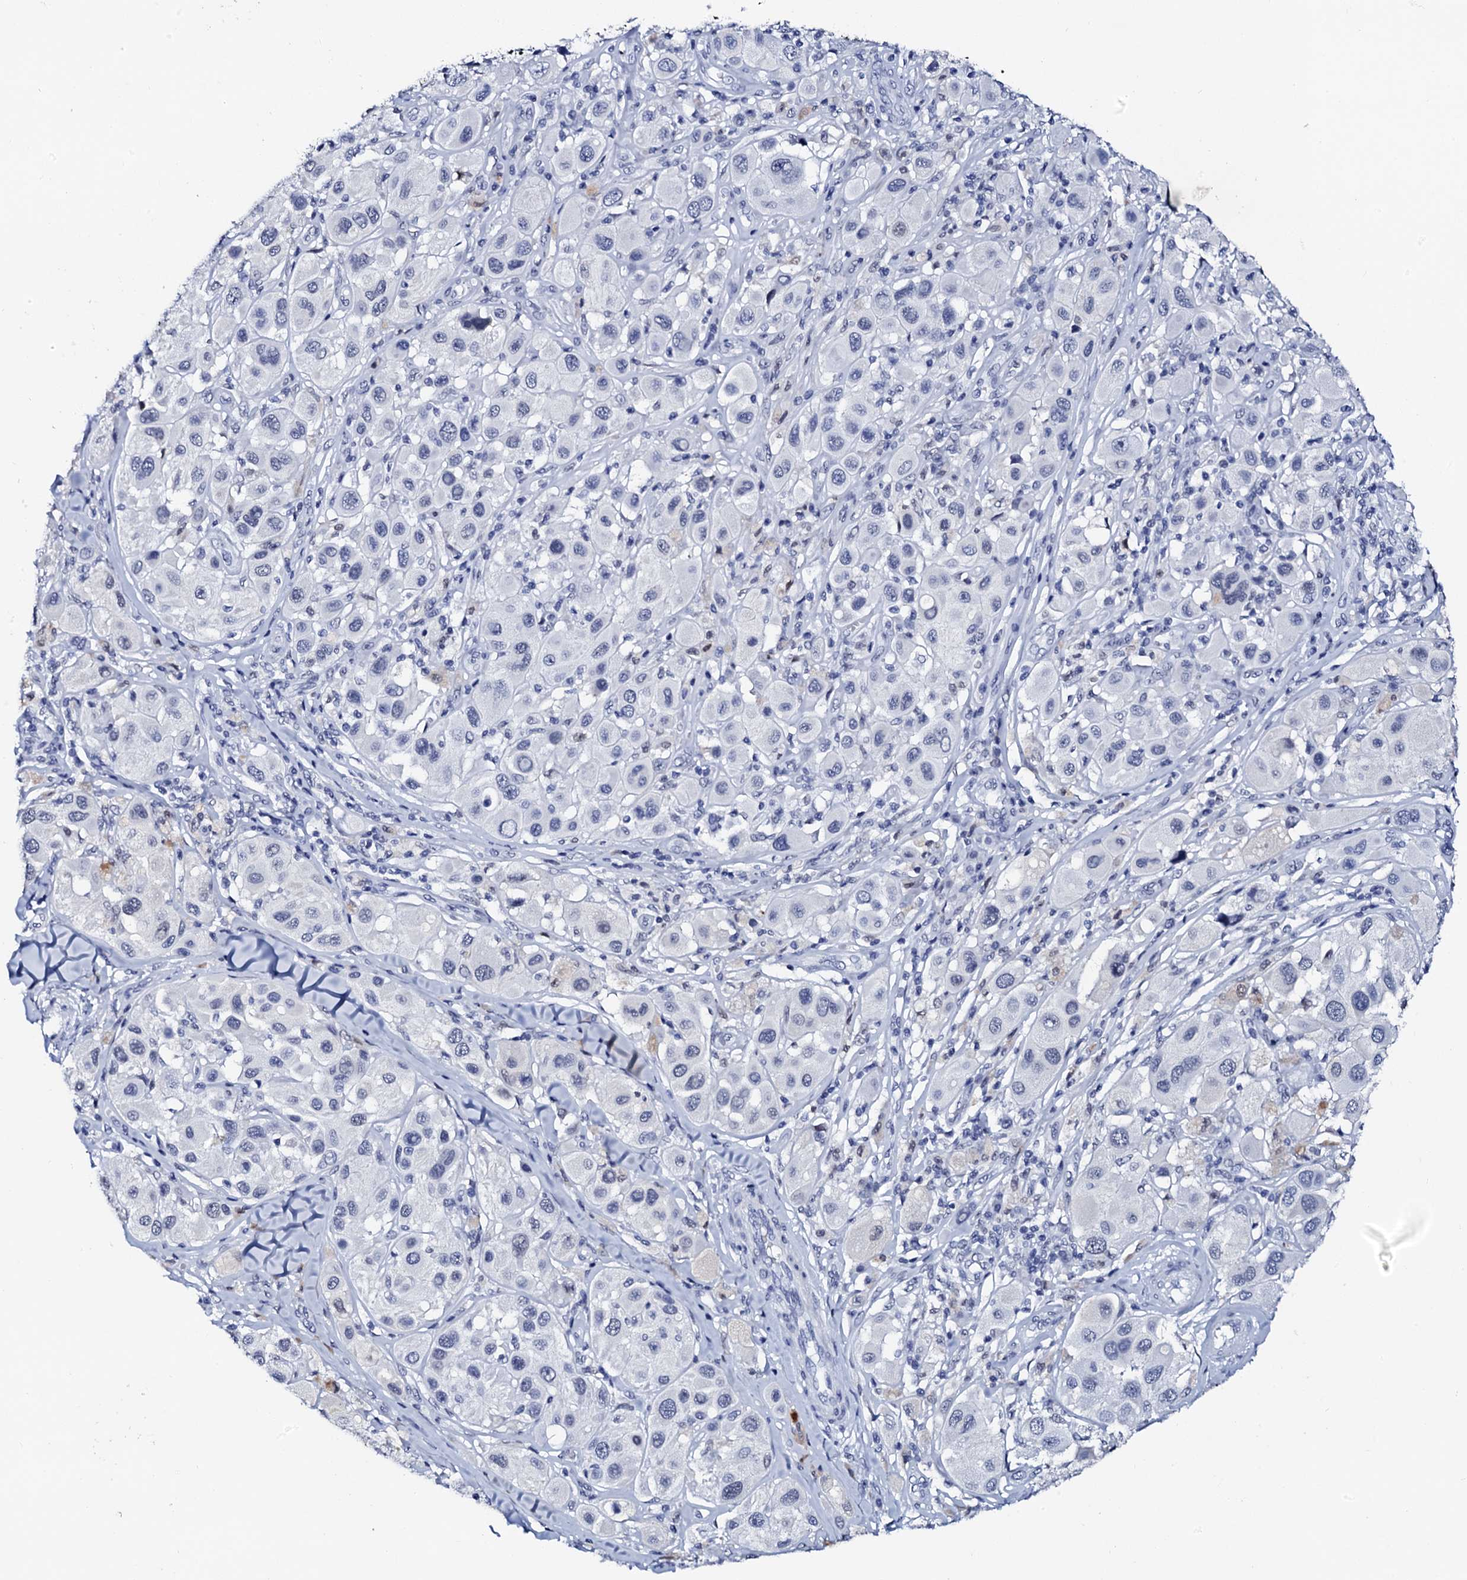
{"staining": {"intensity": "negative", "quantity": "none", "location": "none"}, "tissue": "melanoma", "cell_type": "Tumor cells", "image_type": "cancer", "snomed": [{"axis": "morphology", "description": "Malignant melanoma, Metastatic site"}, {"axis": "topography", "description": "Skin"}], "caption": "This is a histopathology image of immunohistochemistry (IHC) staining of melanoma, which shows no staining in tumor cells.", "gene": "SPATA19", "patient": {"sex": "male", "age": 41}}